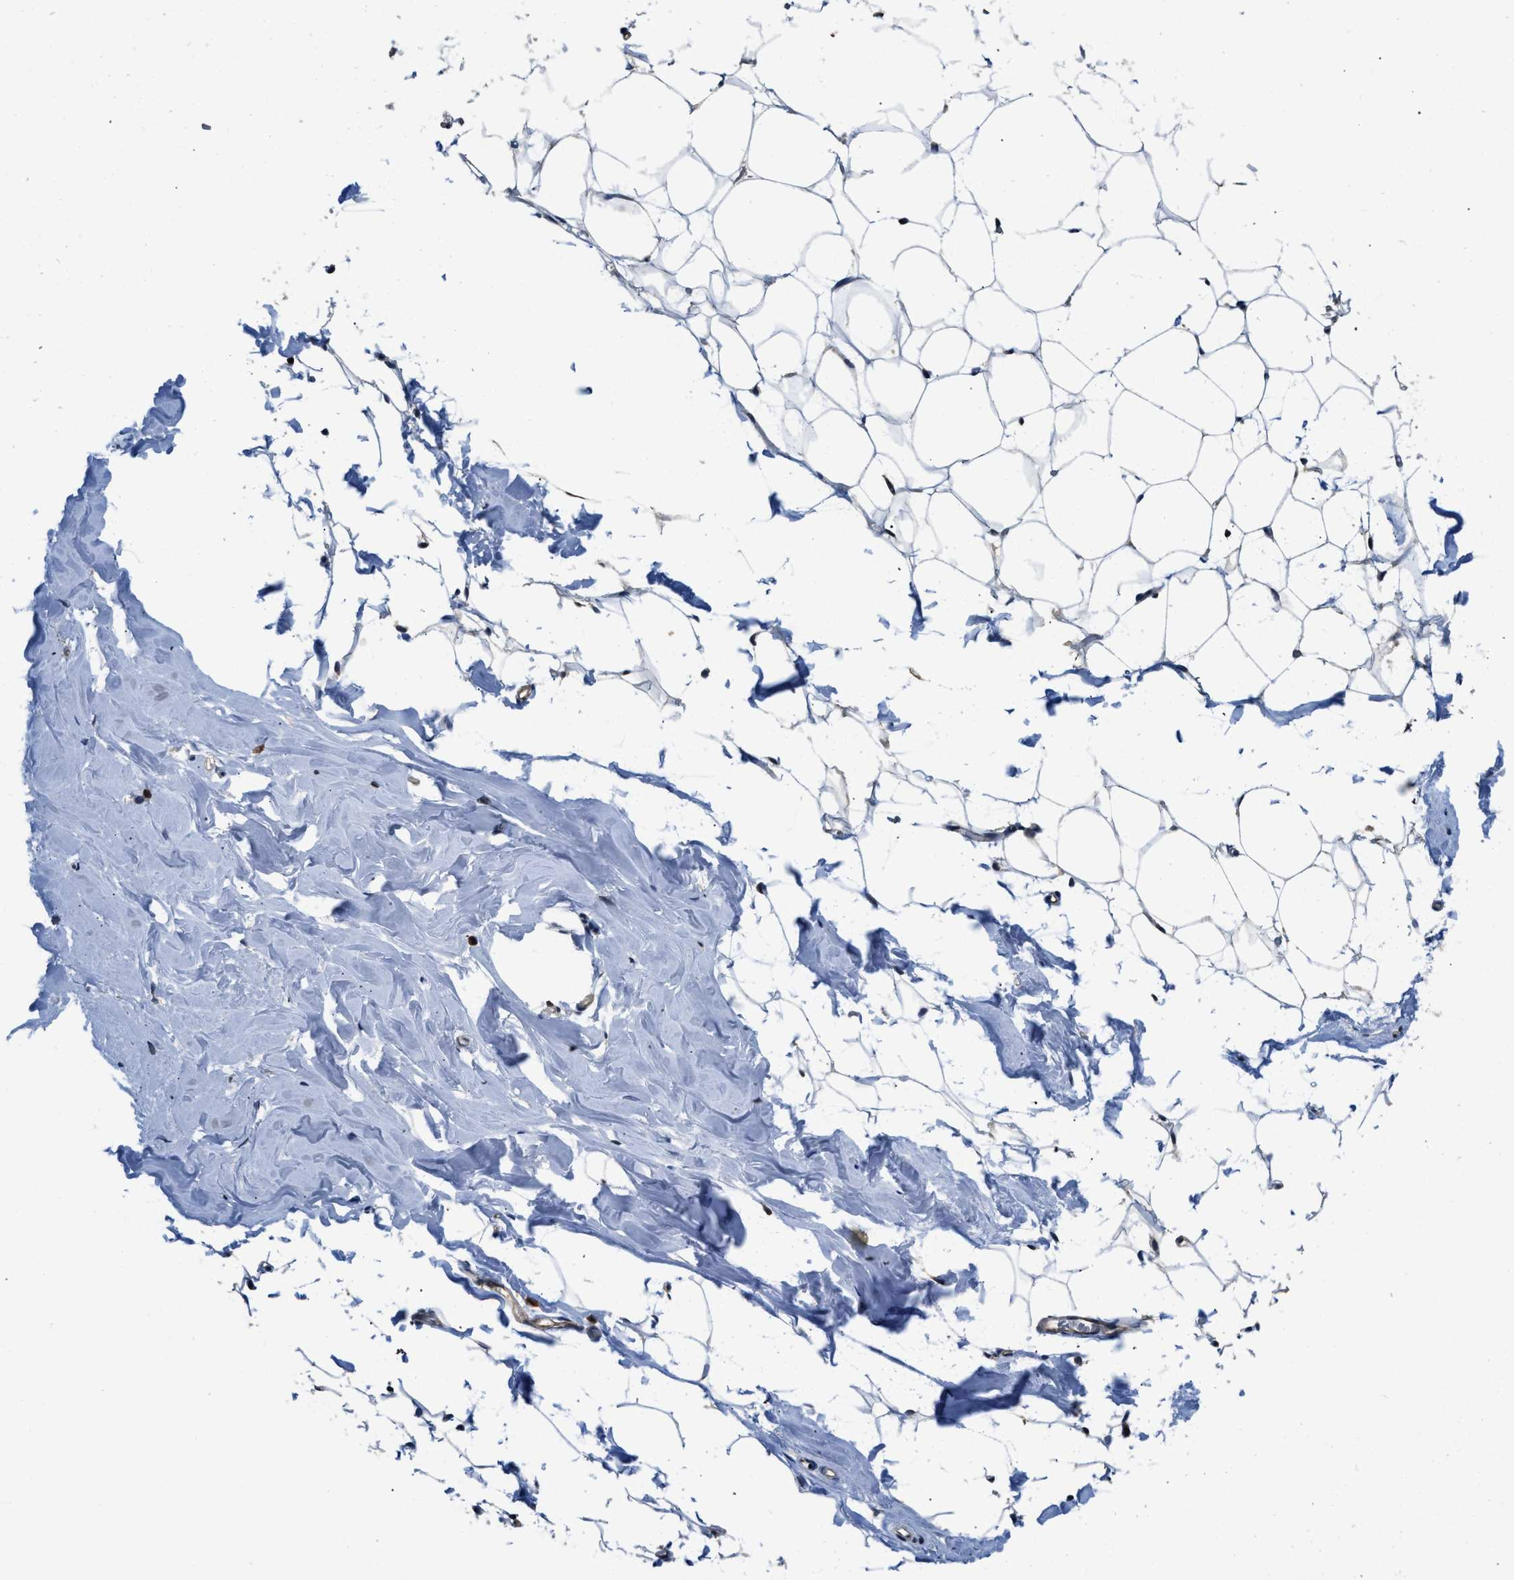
{"staining": {"intensity": "moderate", "quantity": "25%-75%", "location": "cytoplasmic/membranous"}, "tissue": "adipose tissue", "cell_type": "Adipocytes", "image_type": "normal", "snomed": [{"axis": "morphology", "description": "Normal tissue, NOS"}, {"axis": "topography", "description": "Breast"}, {"axis": "topography", "description": "Soft tissue"}], "caption": "Adipocytes demonstrate medium levels of moderate cytoplasmic/membranous positivity in about 25%-75% of cells in normal human adipose tissue.", "gene": "TES", "patient": {"sex": "female", "age": 75}}